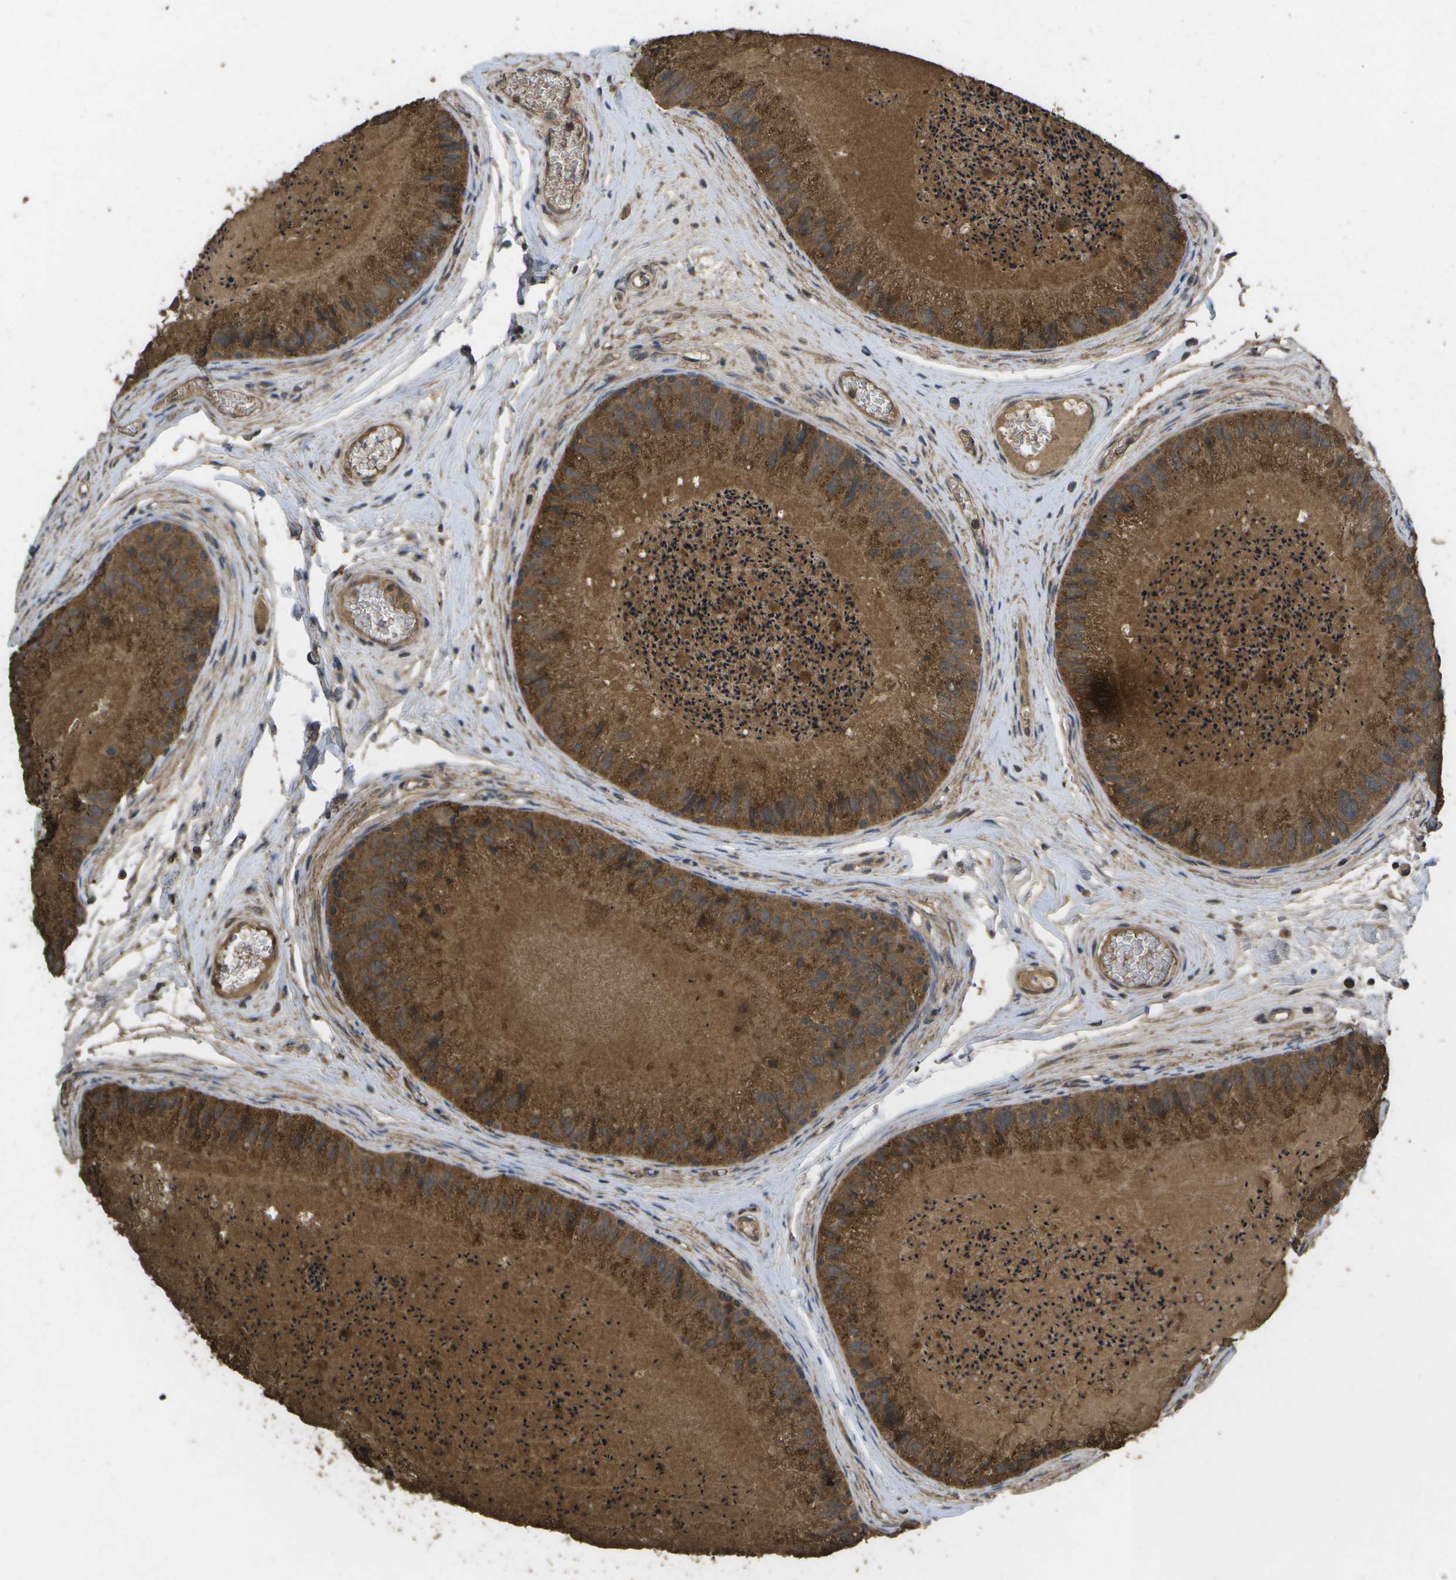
{"staining": {"intensity": "strong", "quantity": ">75%", "location": "cytoplasmic/membranous"}, "tissue": "epididymis", "cell_type": "Glandular cells", "image_type": "normal", "snomed": [{"axis": "morphology", "description": "Normal tissue, NOS"}, {"axis": "topography", "description": "Epididymis"}], "caption": "Protein positivity by immunohistochemistry (IHC) exhibits strong cytoplasmic/membranous expression in about >75% of glandular cells in benign epididymis.", "gene": "SACS", "patient": {"sex": "male", "age": 31}}